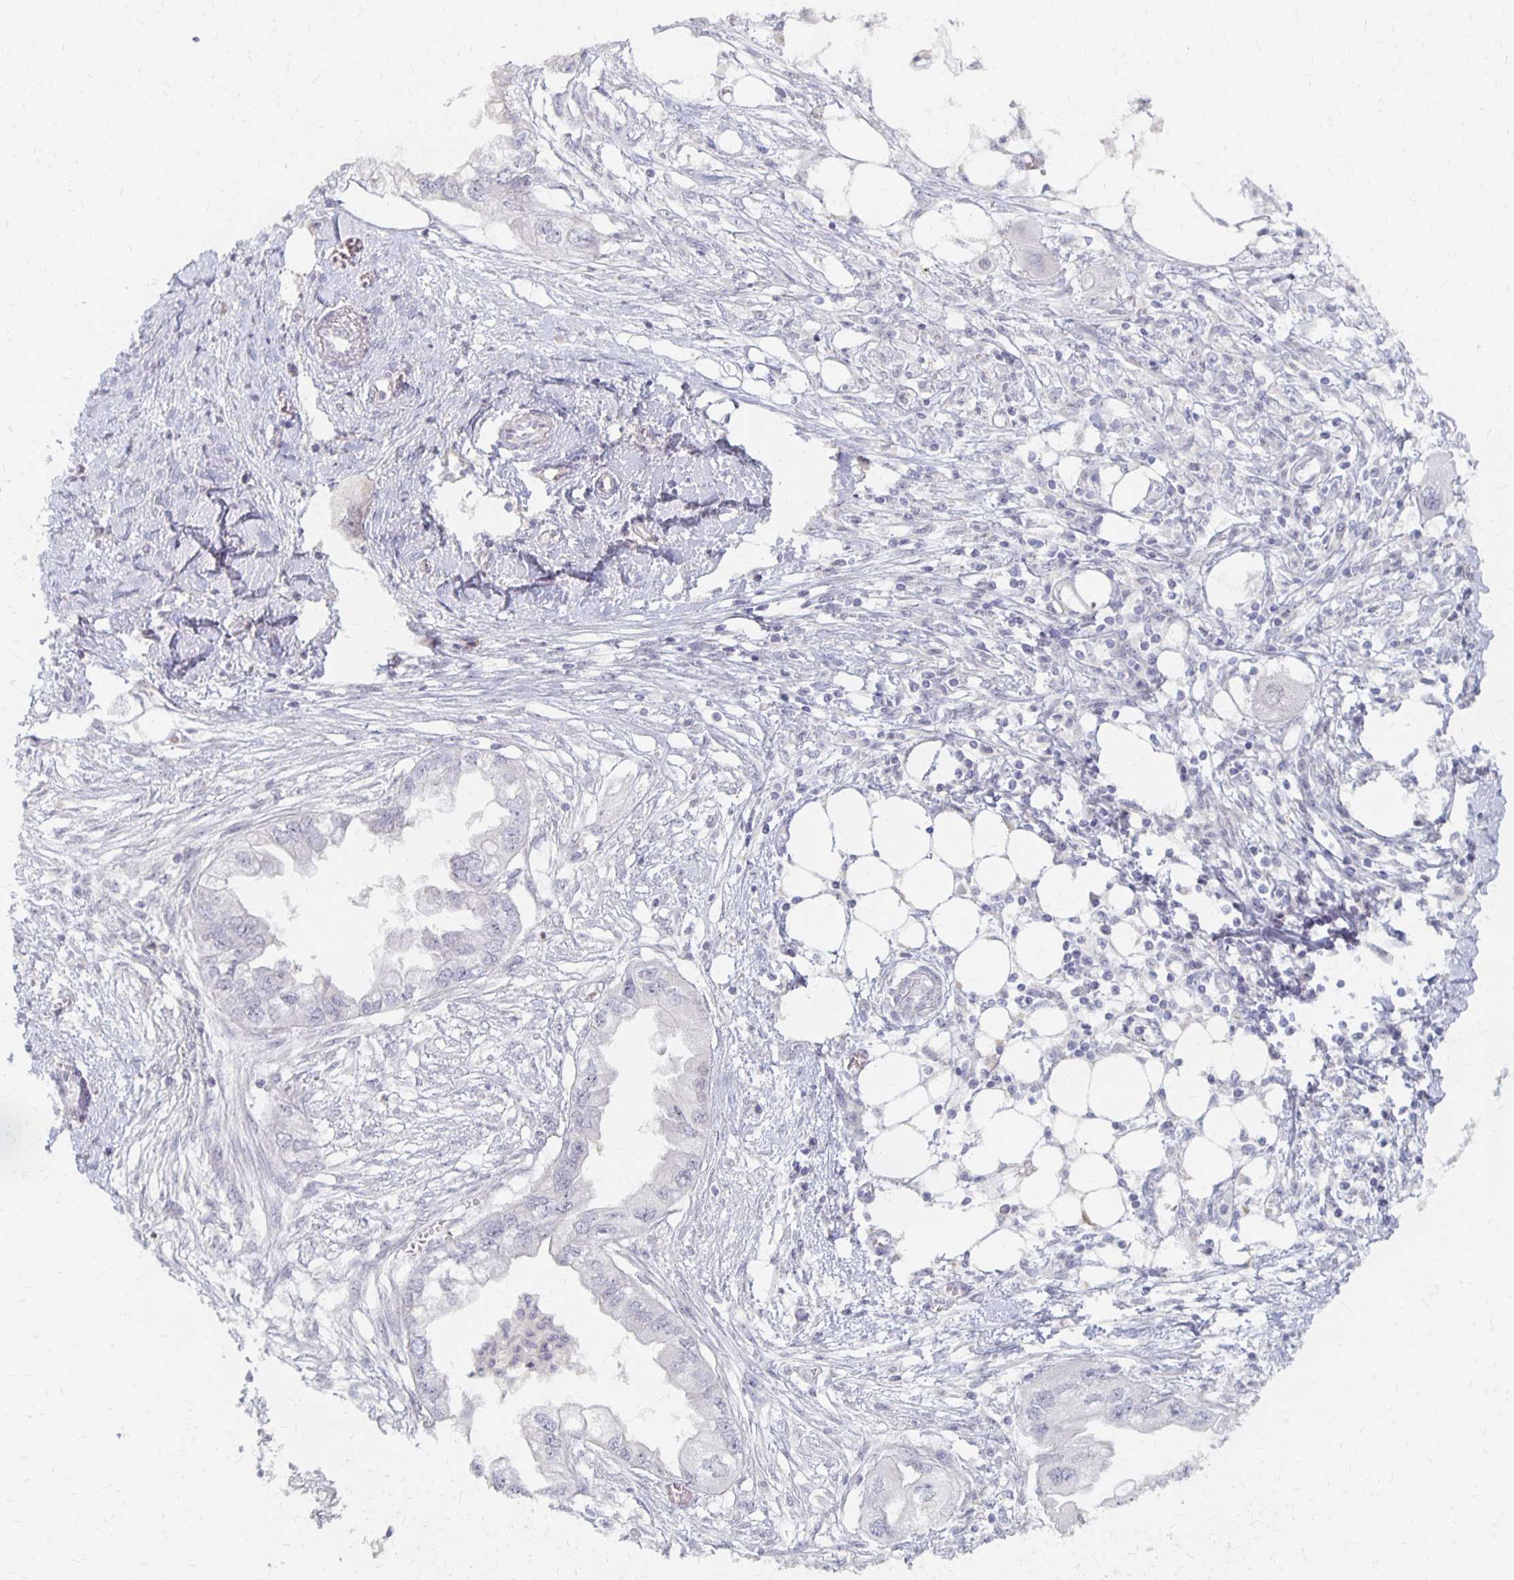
{"staining": {"intensity": "negative", "quantity": "none", "location": "none"}, "tissue": "endometrial cancer", "cell_type": "Tumor cells", "image_type": "cancer", "snomed": [{"axis": "morphology", "description": "Adenocarcinoma, NOS"}, {"axis": "morphology", "description": "Adenocarcinoma, metastatic, NOS"}, {"axis": "topography", "description": "Adipose tissue"}, {"axis": "topography", "description": "Endometrium"}], "caption": "High magnification brightfield microscopy of endometrial adenocarcinoma stained with DAB (3,3'-diaminobenzidine) (brown) and counterstained with hematoxylin (blue): tumor cells show no significant positivity.", "gene": "PRKCB", "patient": {"sex": "female", "age": 67}}